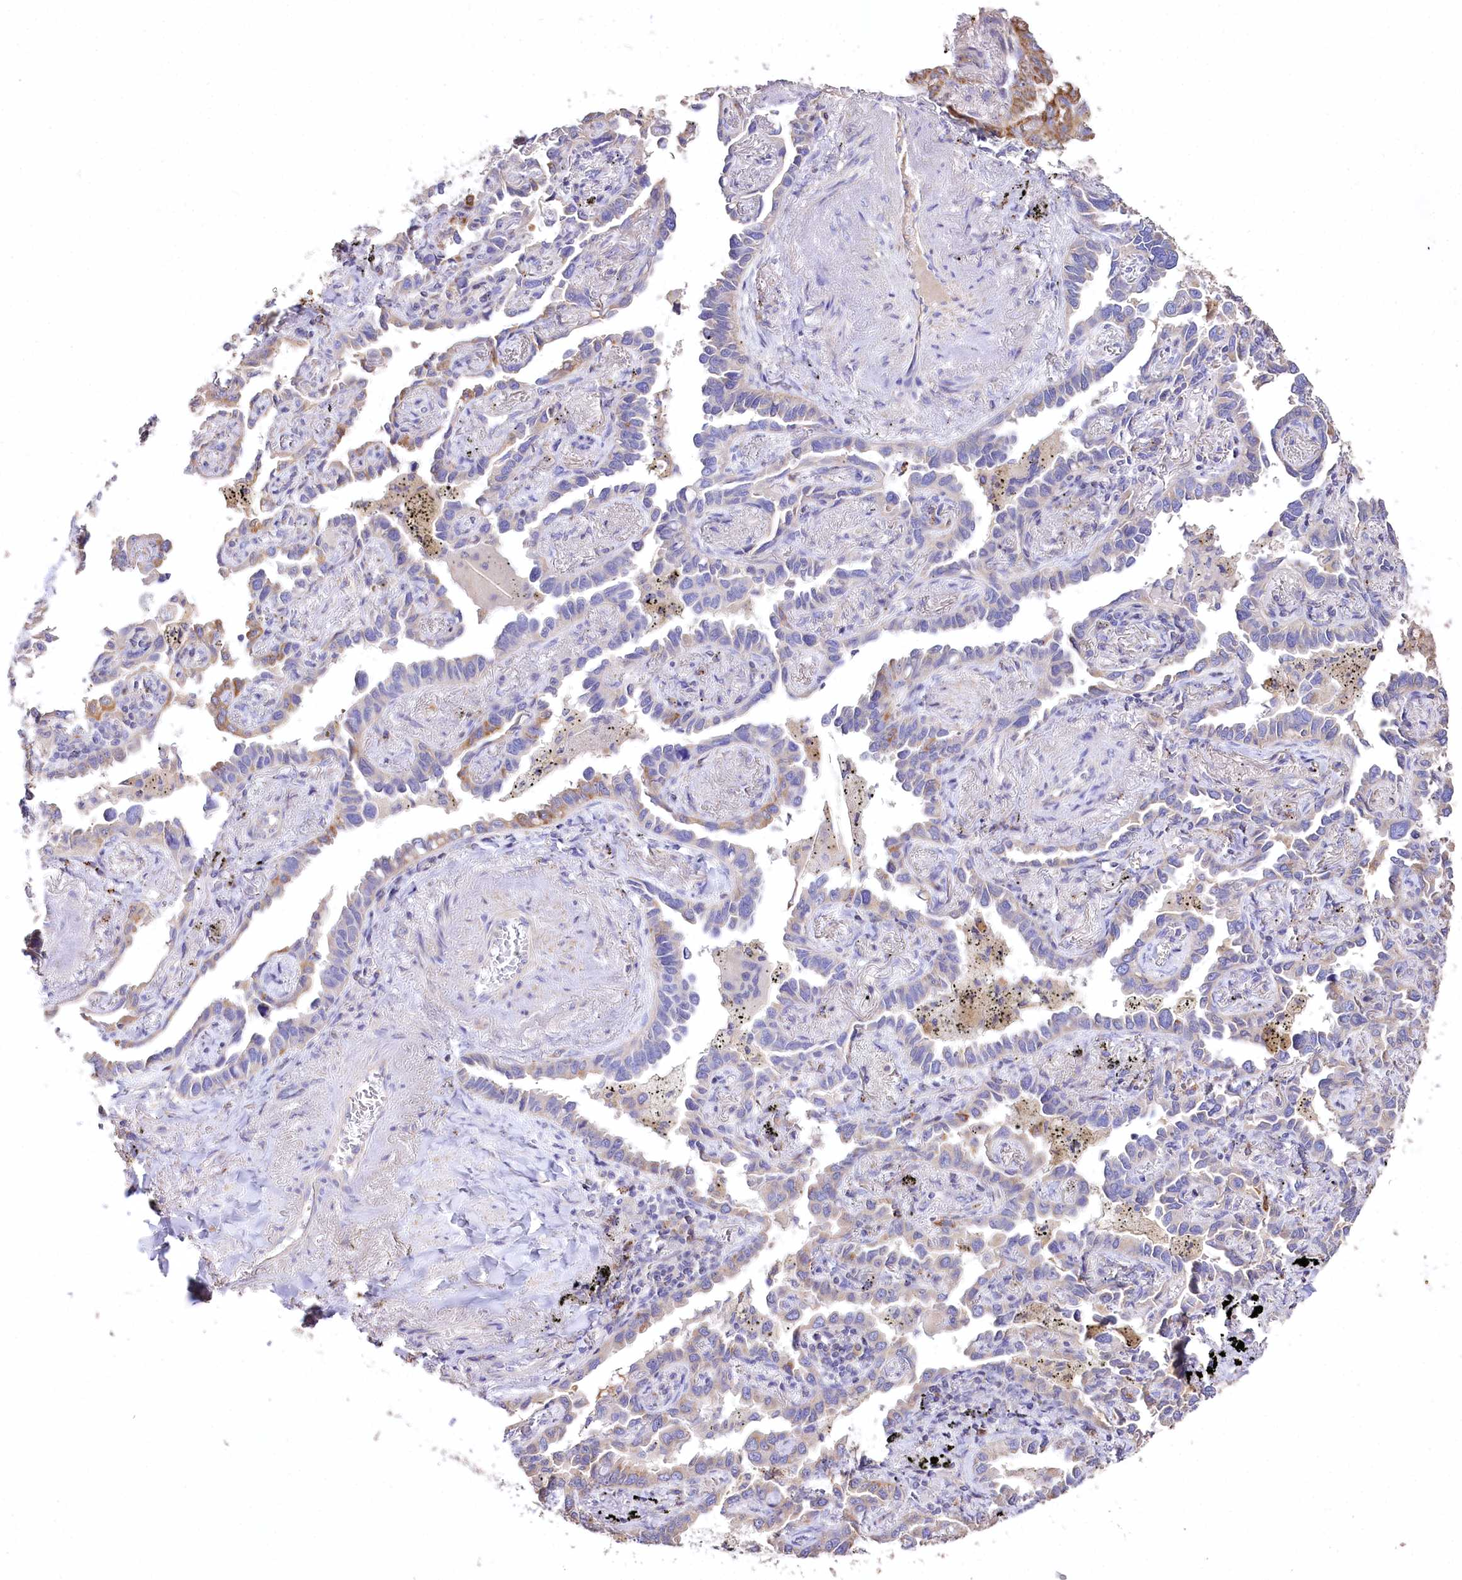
{"staining": {"intensity": "moderate", "quantity": "25%-75%", "location": "cytoplasmic/membranous"}, "tissue": "lung cancer", "cell_type": "Tumor cells", "image_type": "cancer", "snomed": [{"axis": "morphology", "description": "Adenocarcinoma, NOS"}, {"axis": "topography", "description": "Lung"}], "caption": "A medium amount of moderate cytoplasmic/membranous staining is appreciated in about 25%-75% of tumor cells in adenocarcinoma (lung) tissue.", "gene": "PTER", "patient": {"sex": "male", "age": 67}}